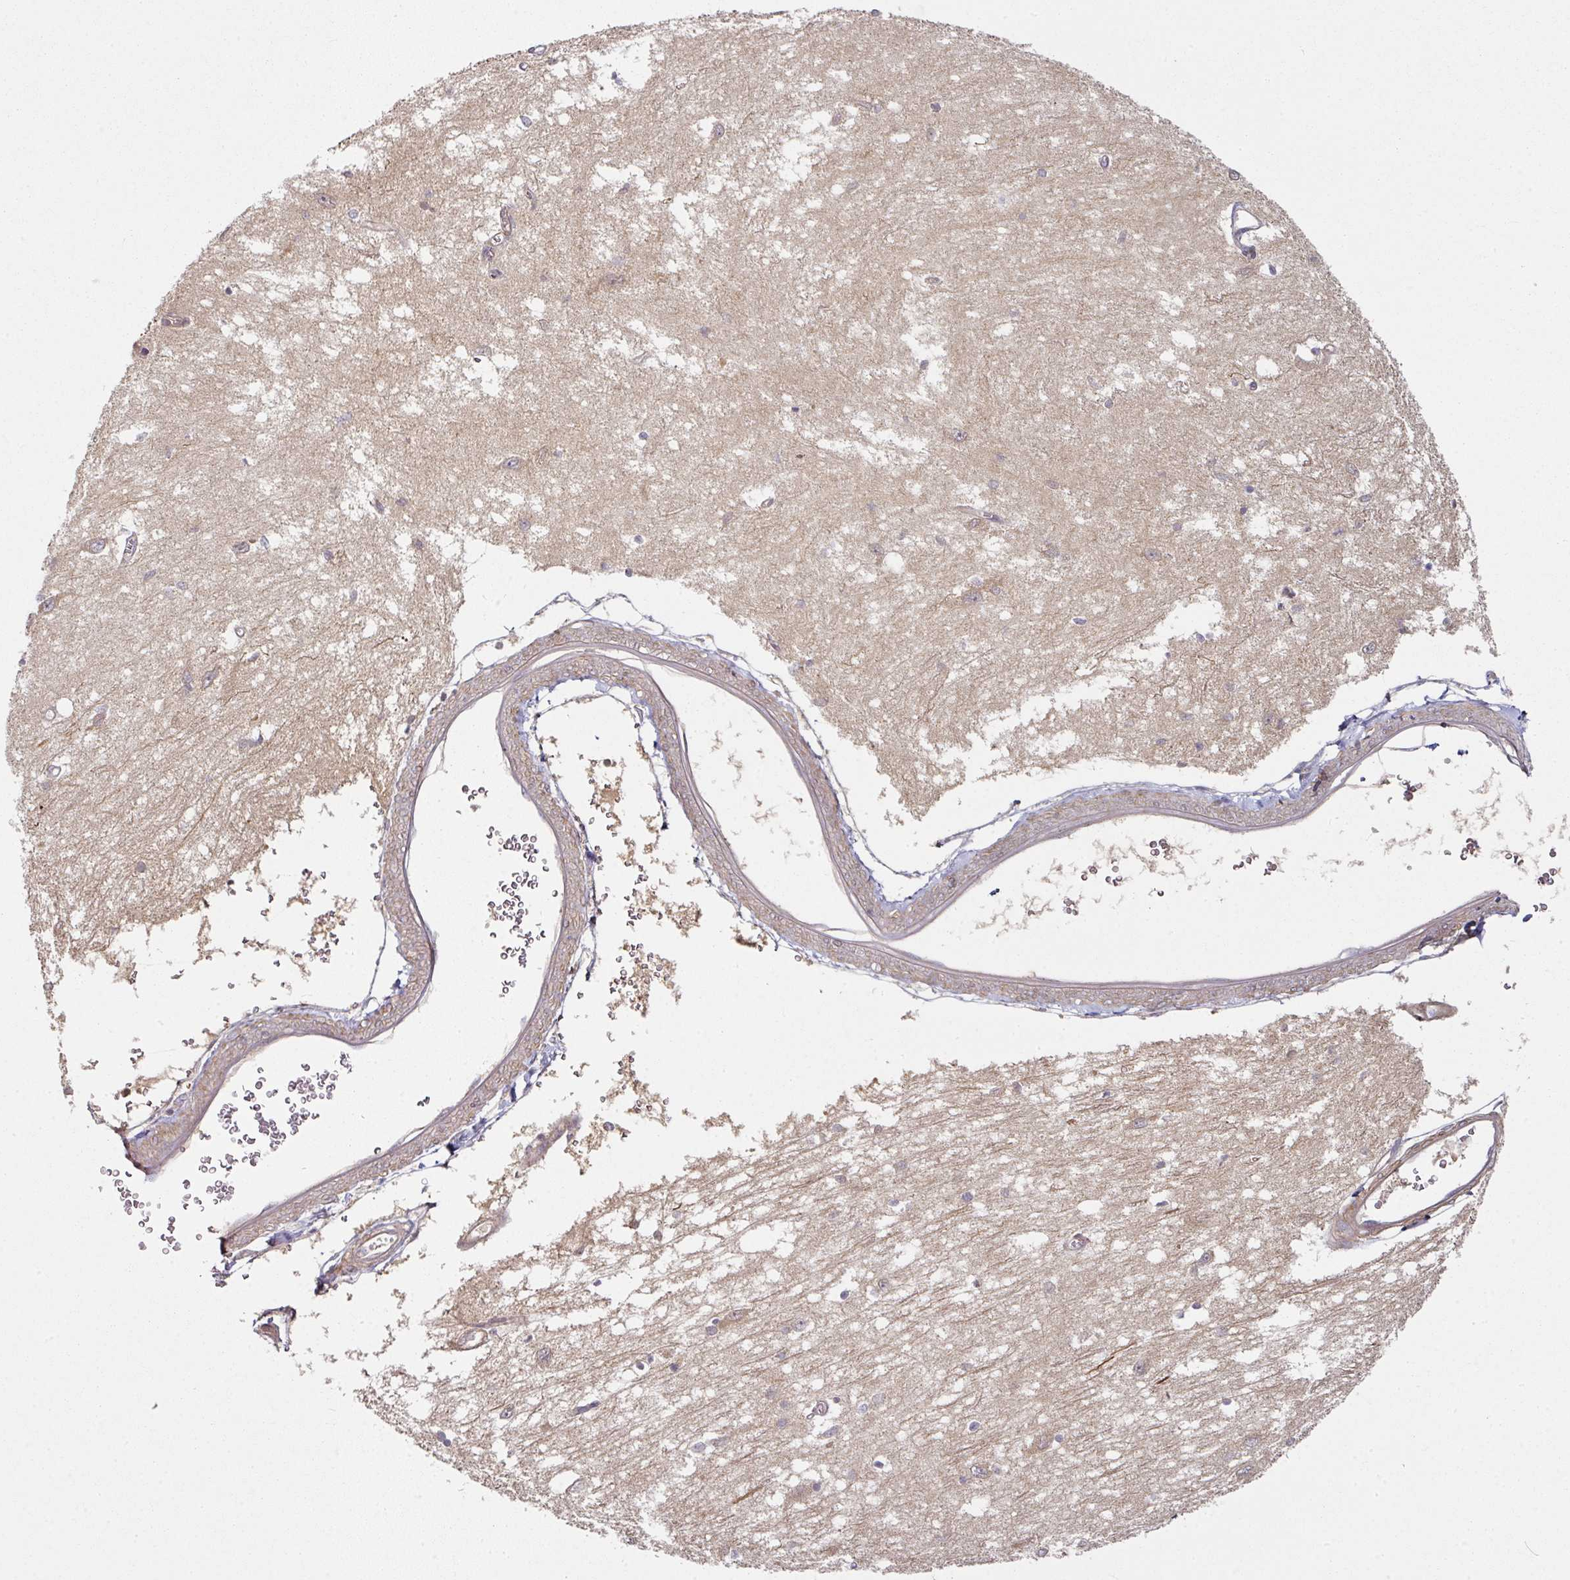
{"staining": {"intensity": "negative", "quantity": "none", "location": "none"}, "tissue": "caudate", "cell_type": "Glial cells", "image_type": "normal", "snomed": [{"axis": "morphology", "description": "Normal tissue, NOS"}, {"axis": "topography", "description": "Lateral ventricle wall"}], "caption": "The histopathology image demonstrates no significant positivity in glial cells of caudate.", "gene": "MAP2K2", "patient": {"sex": "male", "age": 37}}